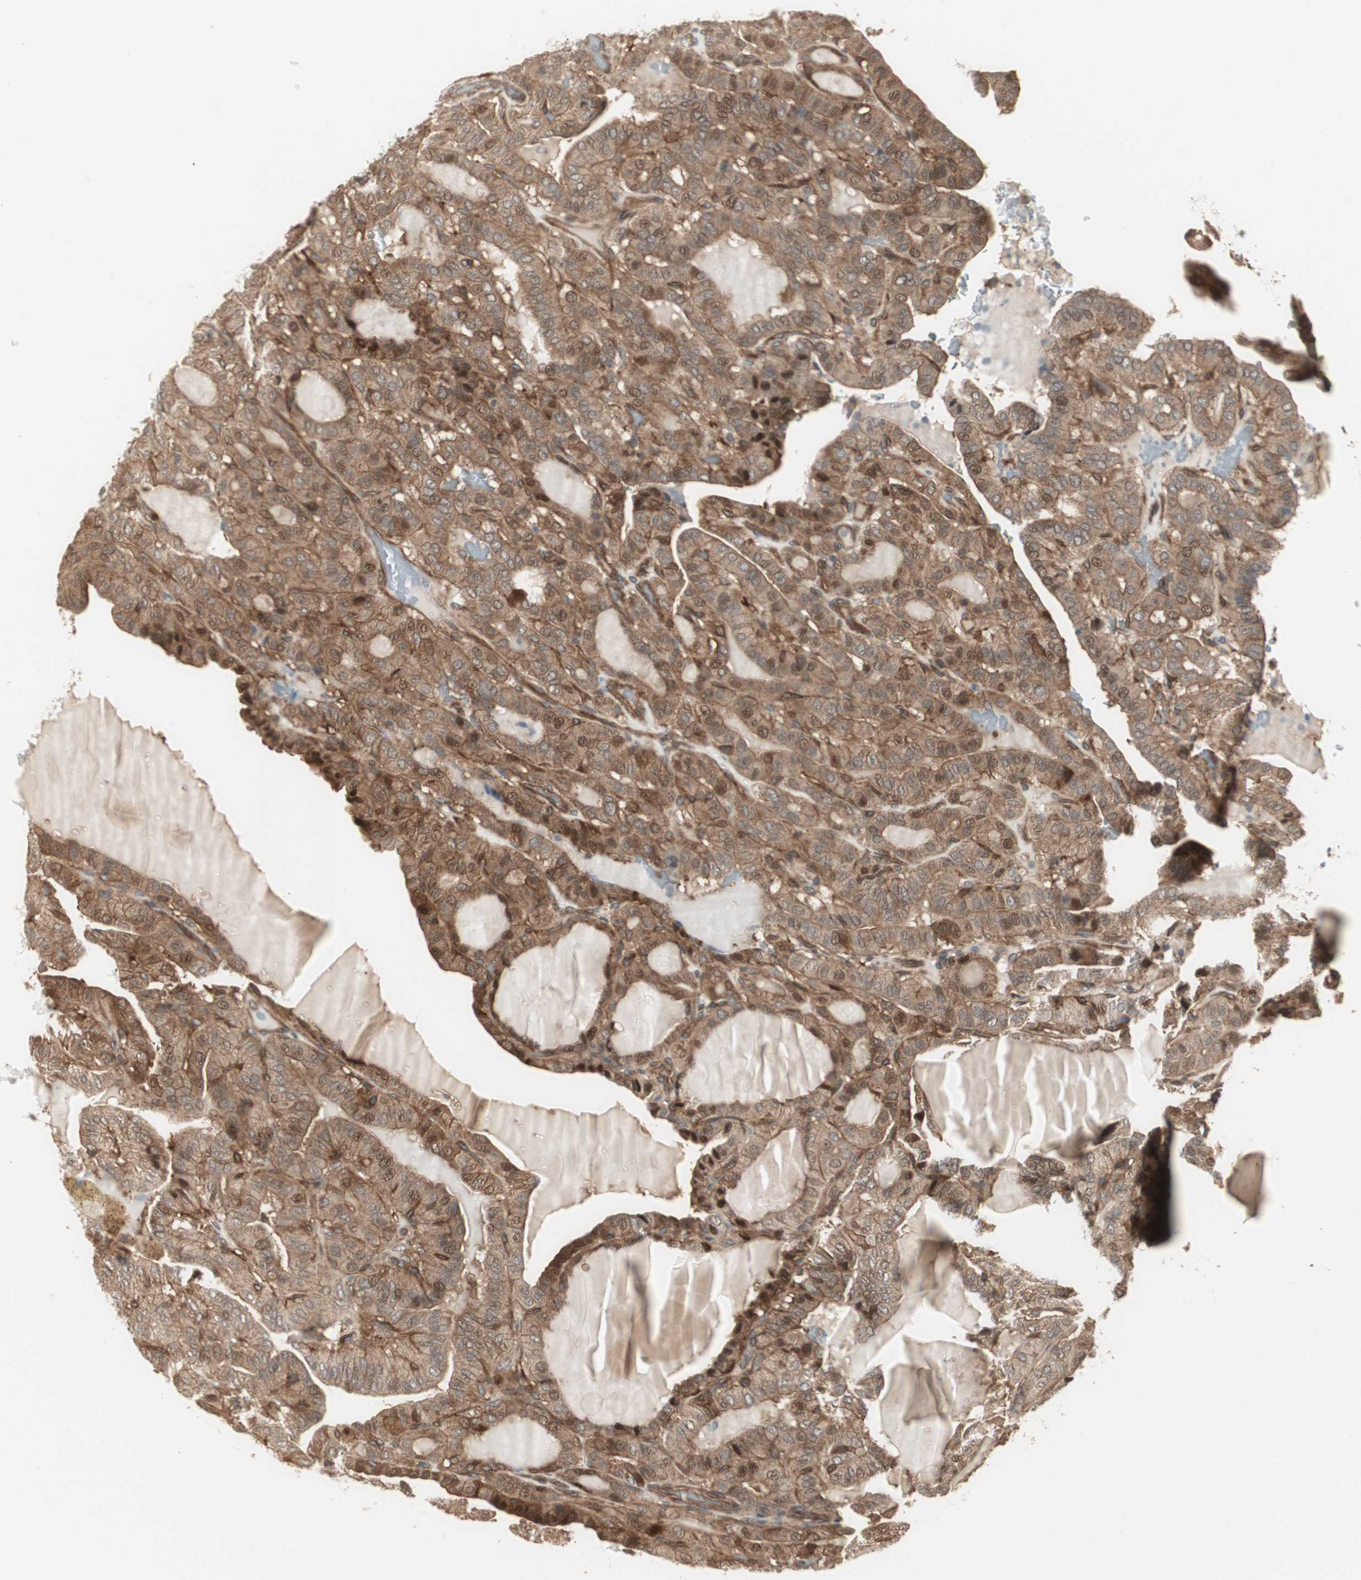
{"staining": {"intensity": "weak", "quantity": ">75%", "location": "cytoplasmic/membranous,nuclear"}, "tissue": "thyroid cancer", "cell_type": "Tumor cells", "image_type": "cancer", "snomed": [{"axis": "morphology", "description": "Papillary adenocarcinoma, NOS"}, {"axis": "topography", "description": "Thyroid gland"}], "caption": "Brown immunohistochemical staining in thyroid cancer (papillary adenocarcinoma) exhibits weak cytoplasmic/membranous and nuclear positivity in about >75% of tumor cells.", "gene": "PFDN1", "patient": {"sex": "male", "age": 77}}